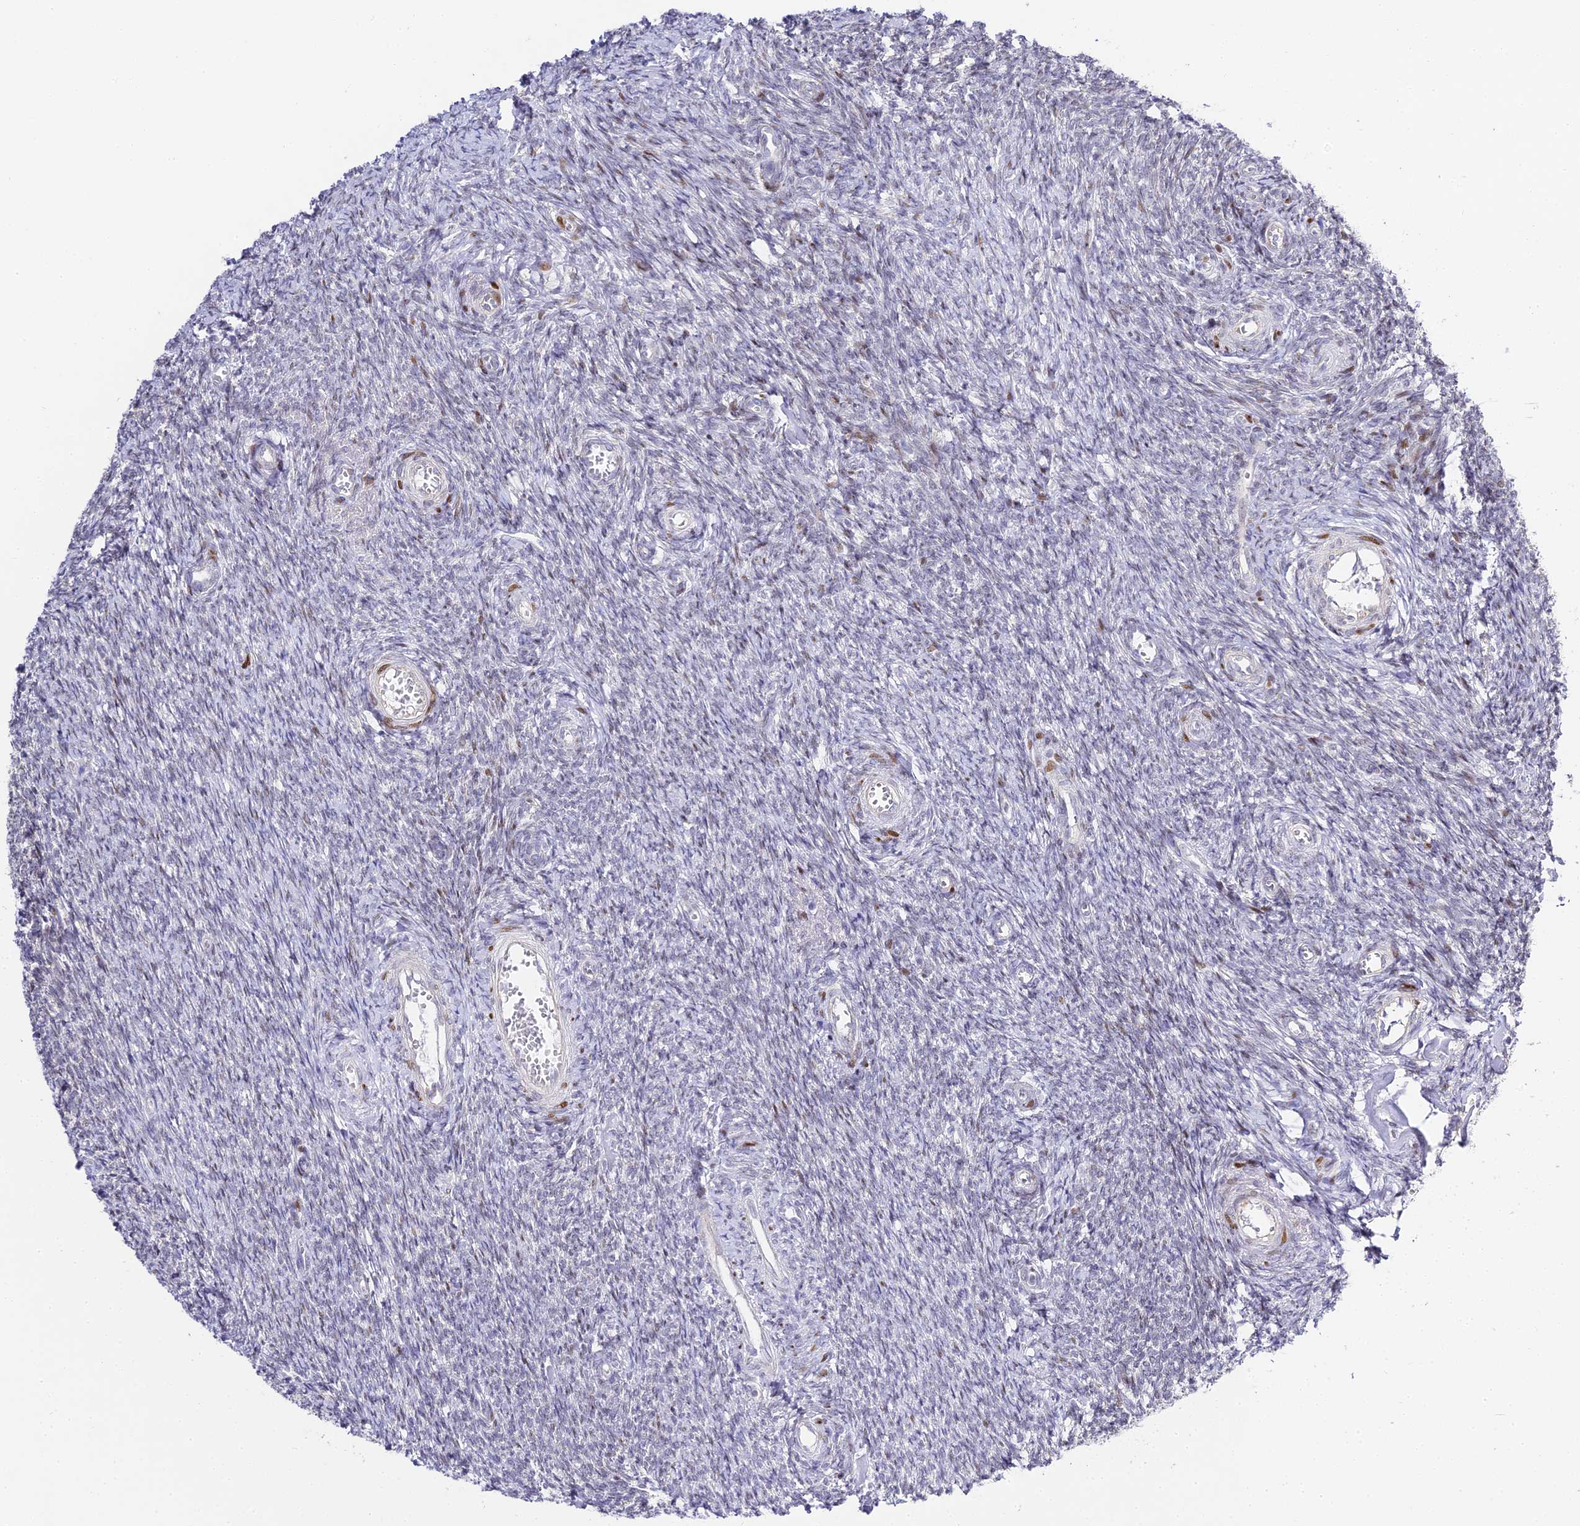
{"staining": {"intensity": "moderate", "quantity": "<25%", "location": "nuclear"}, "tissue": "ovary", "cell_type": "Ovarian stroma cells", "image_type": "normal", "snomed": [{"axis": "morphology", "description": "Normal tissue, NOS"}, {"axis": "topography", "description": "Ovary"}], "caption": "The micrograph demonstrates a brown stain indicating the presence of a protein in the nuclear of ovarian stroma cells in ovary.", "gene": "SERP1", "patient": {"sex": "female", "age": 44}}